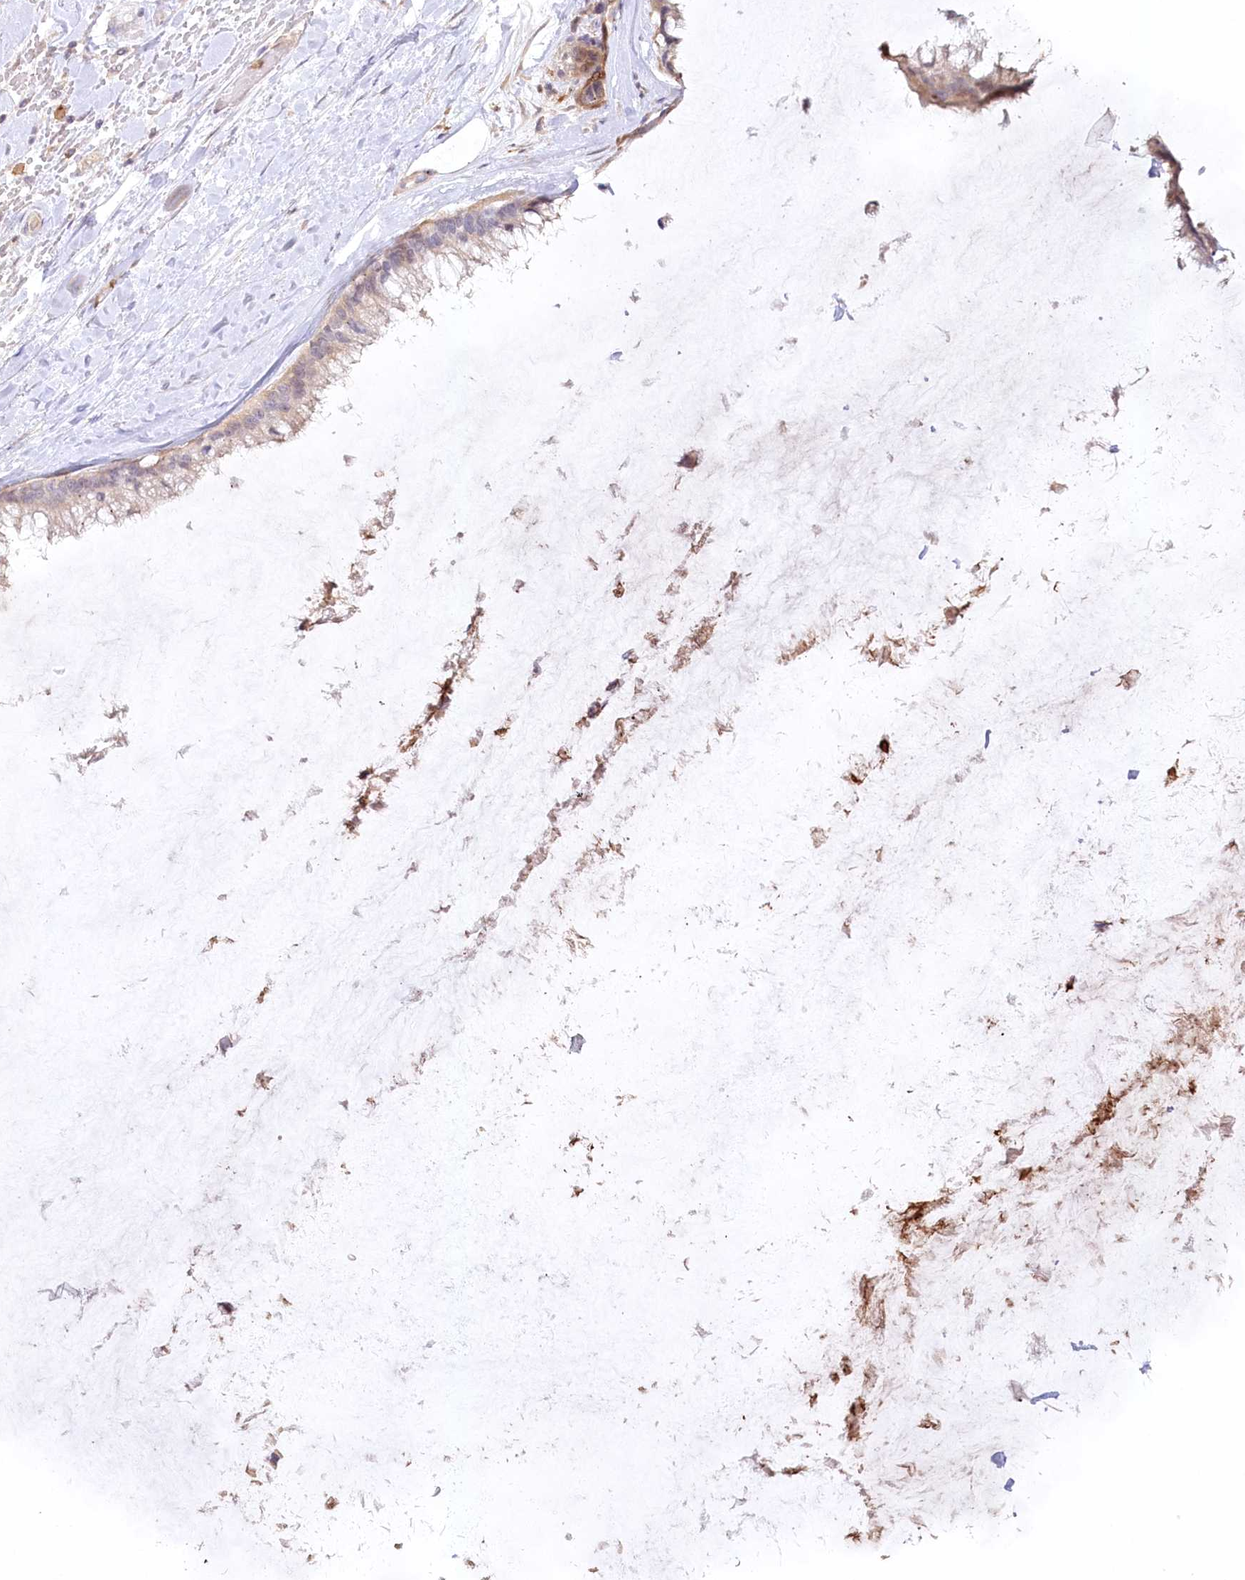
{"staining": {"intensity": "moderate", "quantity": "<25%", "location": "cytoplasmic/membranous"}, "tissue": "ovarian cancer", "cell_type": "Tumor cells", "image_type": "cancer", "snomed": [{"axis": "morphology", "description": "Cystadenocarcinoma, mucinous, NOS"}, {"axis": "topography", "description": "Ovary"}], "caption": "Immunohistochemistry image of neoplastic tissue: human ovarian mucinous cystadenocarcinoma stained using immunohistochemistry reveals low levels of moderate protein expression localized specifically in the cytoplasmic/membranous of tumor cells, appearing as a cytoplasmic/membranous brown color.", "gene": "GBE1", "patient": {"sex": "female", "age": 39}}